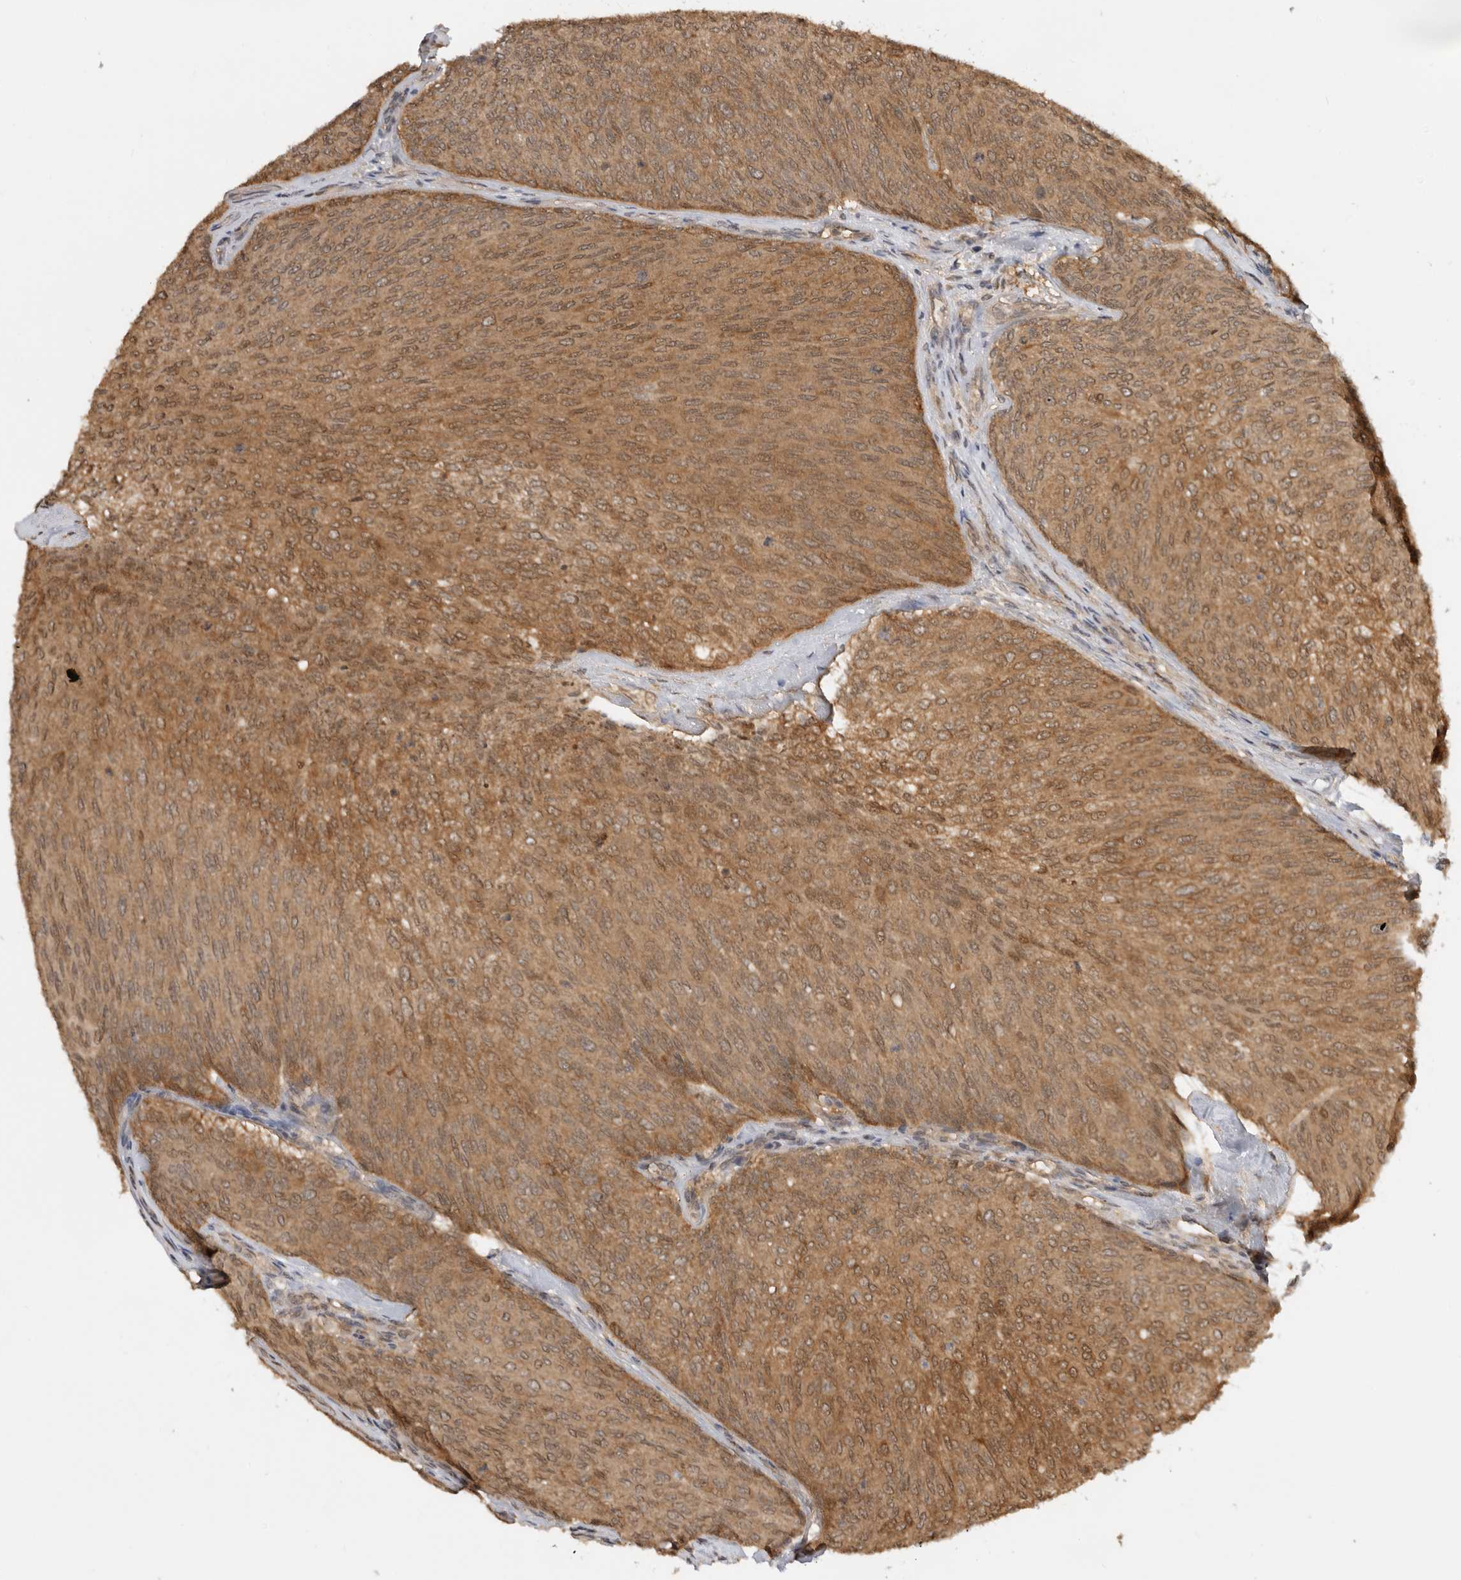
{"staining": {"intensity": "moderate", "quantity": ">75%", "location": "cytoplasmic/membranous"}, "tissue": "urothelial cancer", "cell_type": "Tumor cells", "image_type": "cancer", "snomed": [{"axis": "morphology", "description": "Urothelial carcinoma, Low grade"}, {"axis": "topography", "description": "Urinary bladder"}], "caption": "Tumor cells show medium levels of moderate cytoplasmic/membranous positivity in approximately >75% of cells in urothelial cancer.", "gene": "ADPRS", "patient": {"sex": "female", "age": 79}}